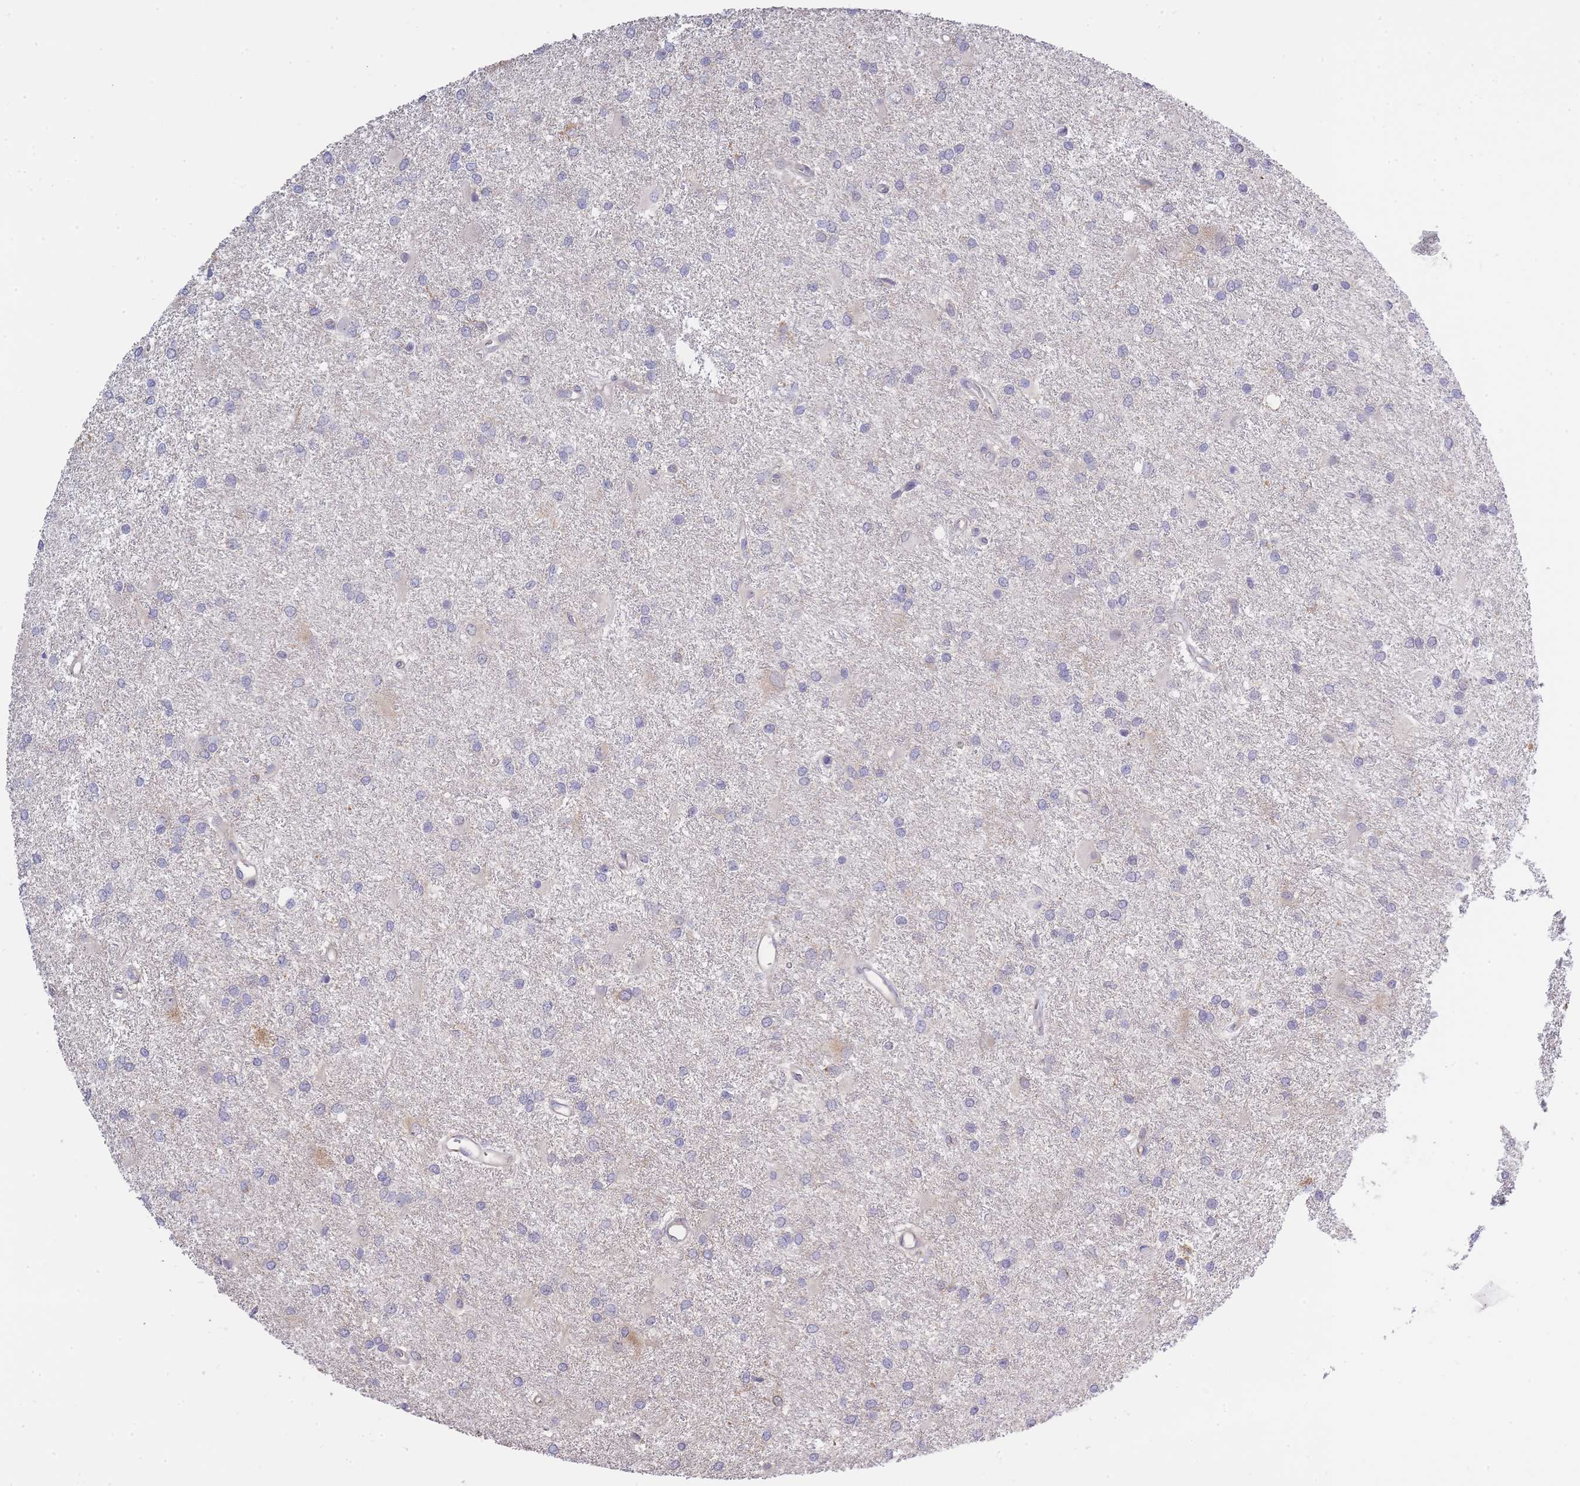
{"staining": {"intensity": "negative", "quantity": "none", "location": "none"}, "tissue": "glioma", "cell_type": "Tumor cells", "image_type": "cancer", "snomed": [{"axis": "morphology", "description": "Glioma, malignant, High grade"}, {"axis": "topography", "description": "Brain"}], "caption": "Tumor cells show no significant expression in glioma.", "gene": "C19orf25", "patient": {"sex": "female", "age": 50}}